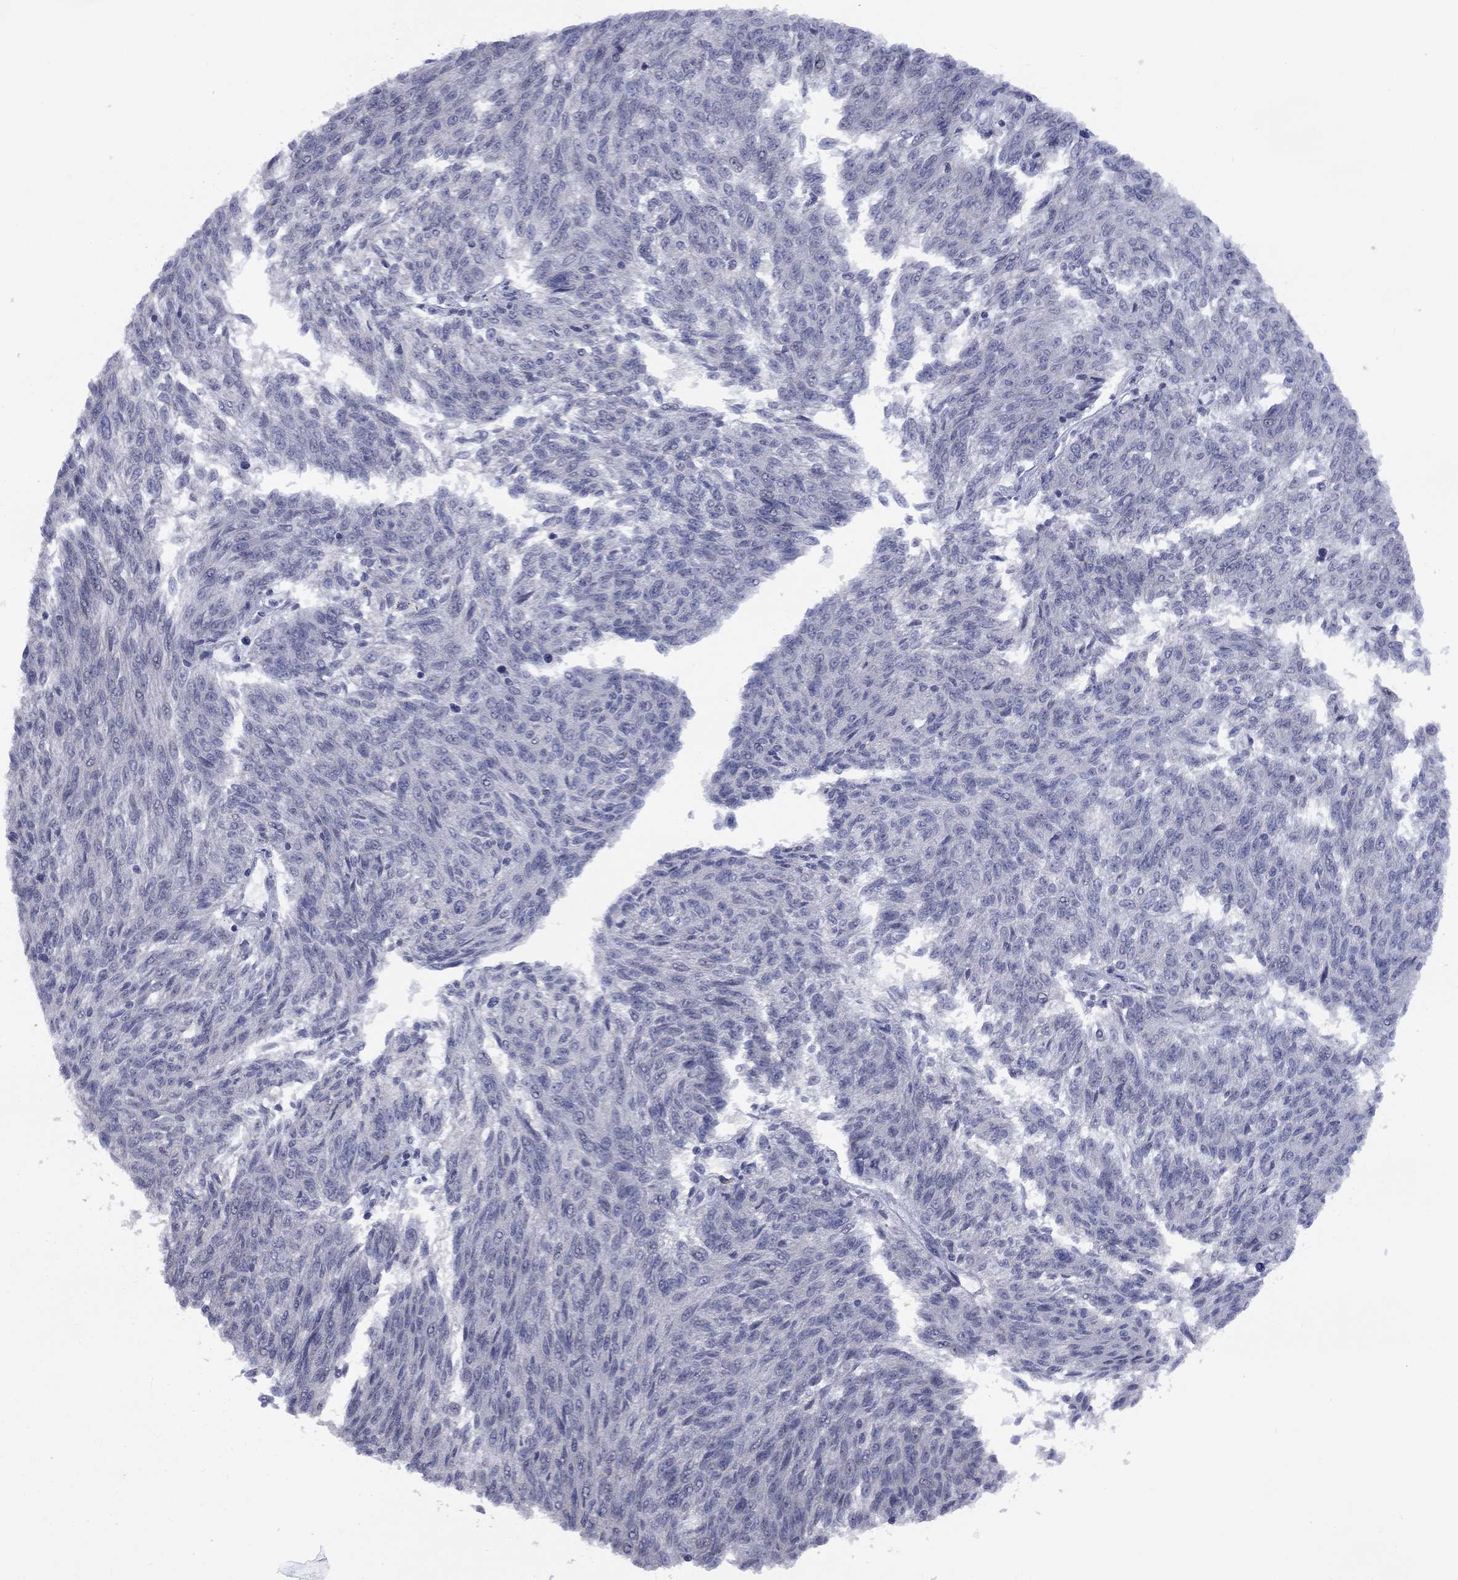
{"staining": {"intensity": "negative", "quantity": "none", "location": "none"}, "tissue": "melanoma", "cell_type": "Tumor cells", "image_type": "cancer", "snomed": [{"axis": "morphology", "description": "Malignant melanoma, NOS"}, {"axis": "topography", "description": "Skin"}], "caption": "This is an immunohistochemistry image of melanoma. There is no expression in tumor cells.", "gene": "SPATA33", "patient": {"sex": "female", "age": 72}}